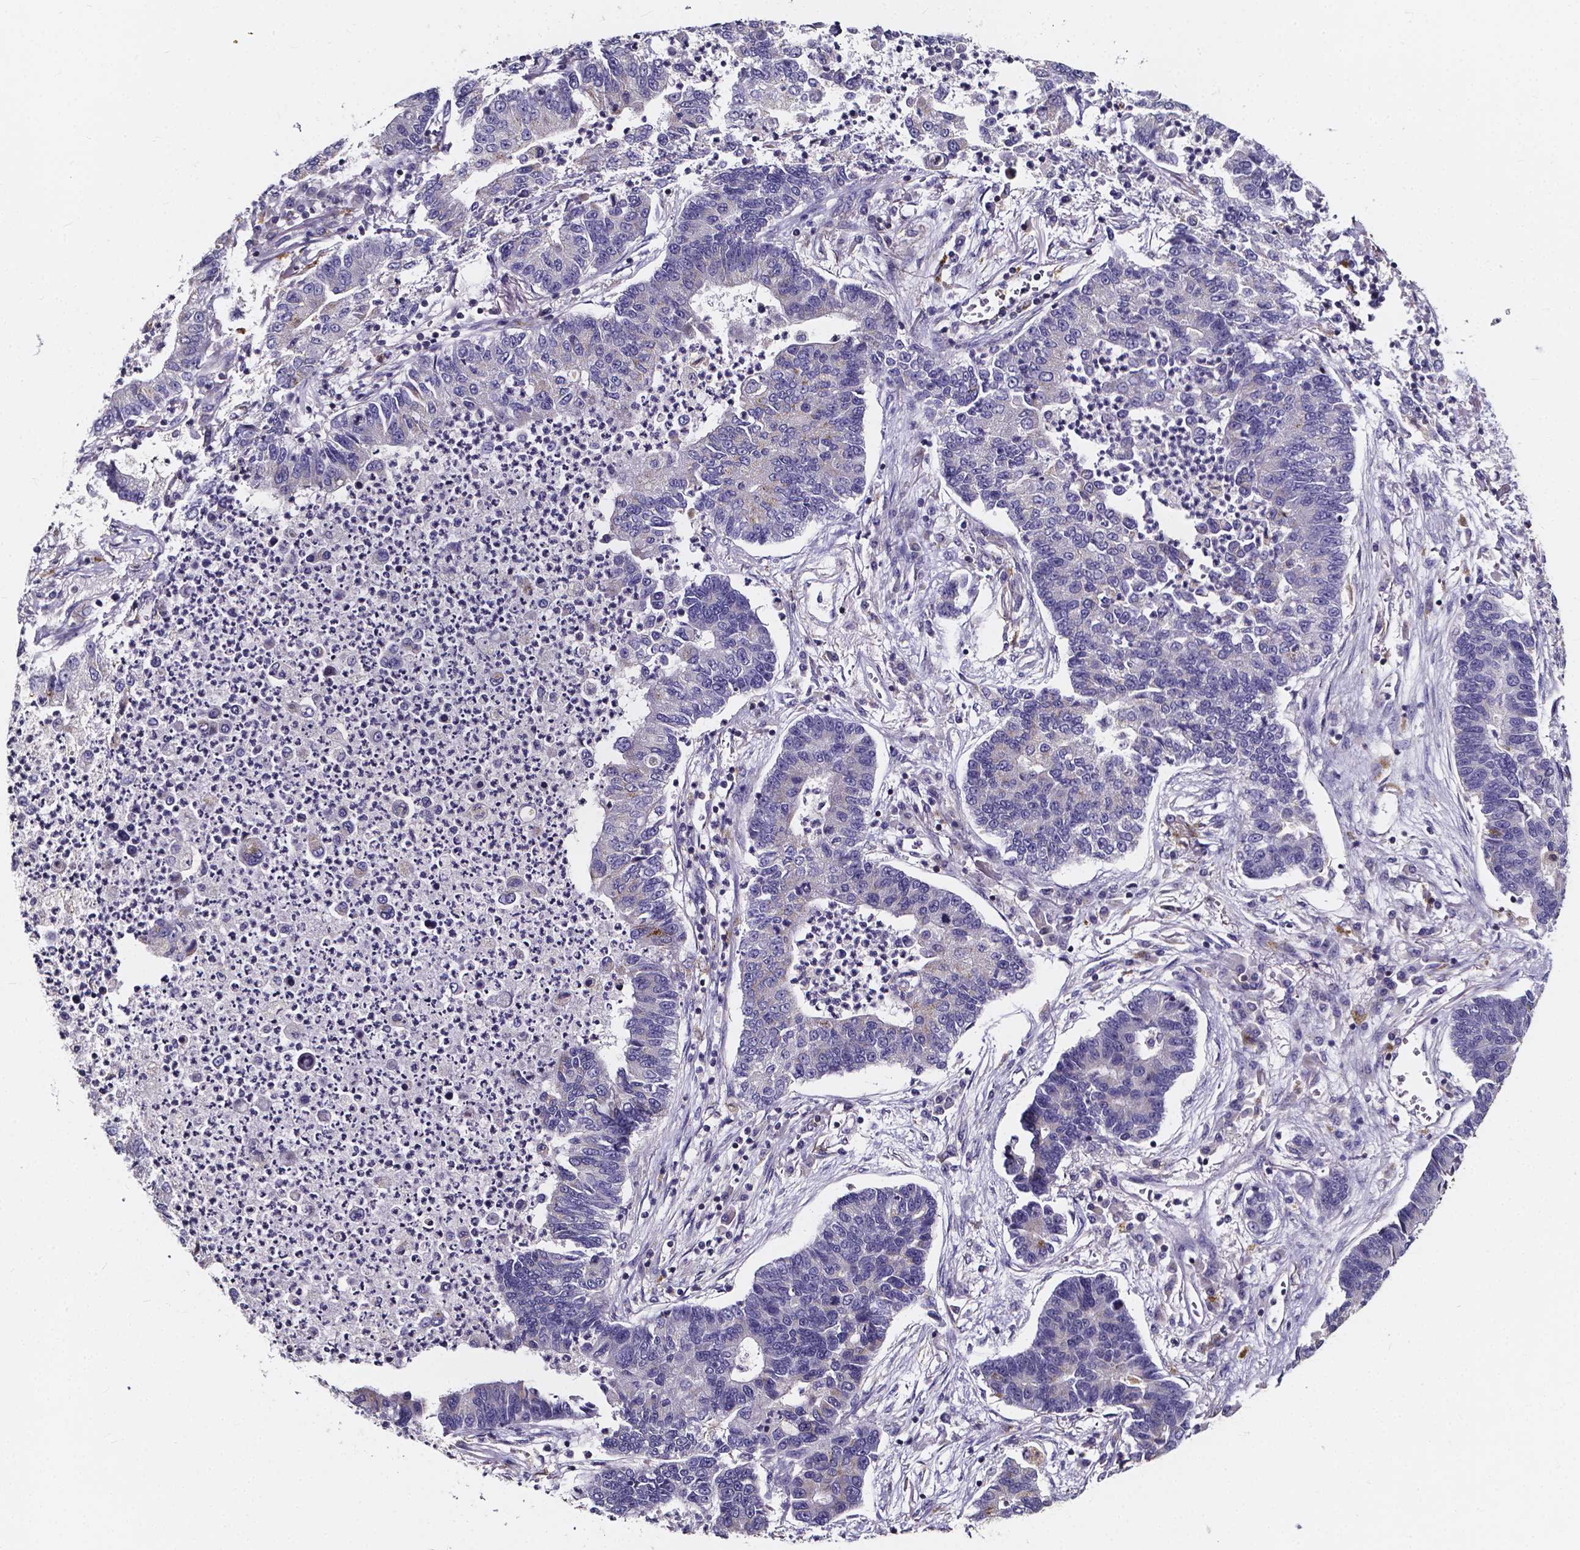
{"staining": {"intensity": "negative", "quantity": "none", "location": "none"}, "tissue": "lung cancer", "cell_type": "Tumor cells", "image_type": "cancer", "snomed": [{"axis": "morphology", "description": "Adenocarcinoma, NOS"}, {"axis": "topography", "description": "Lung"}], "caption": "Micrograph shows no protein expression in tumor cells of lung cancer tissue.", "gene": "THEMIS", "patient": {"sex": "female", "age": 57}}